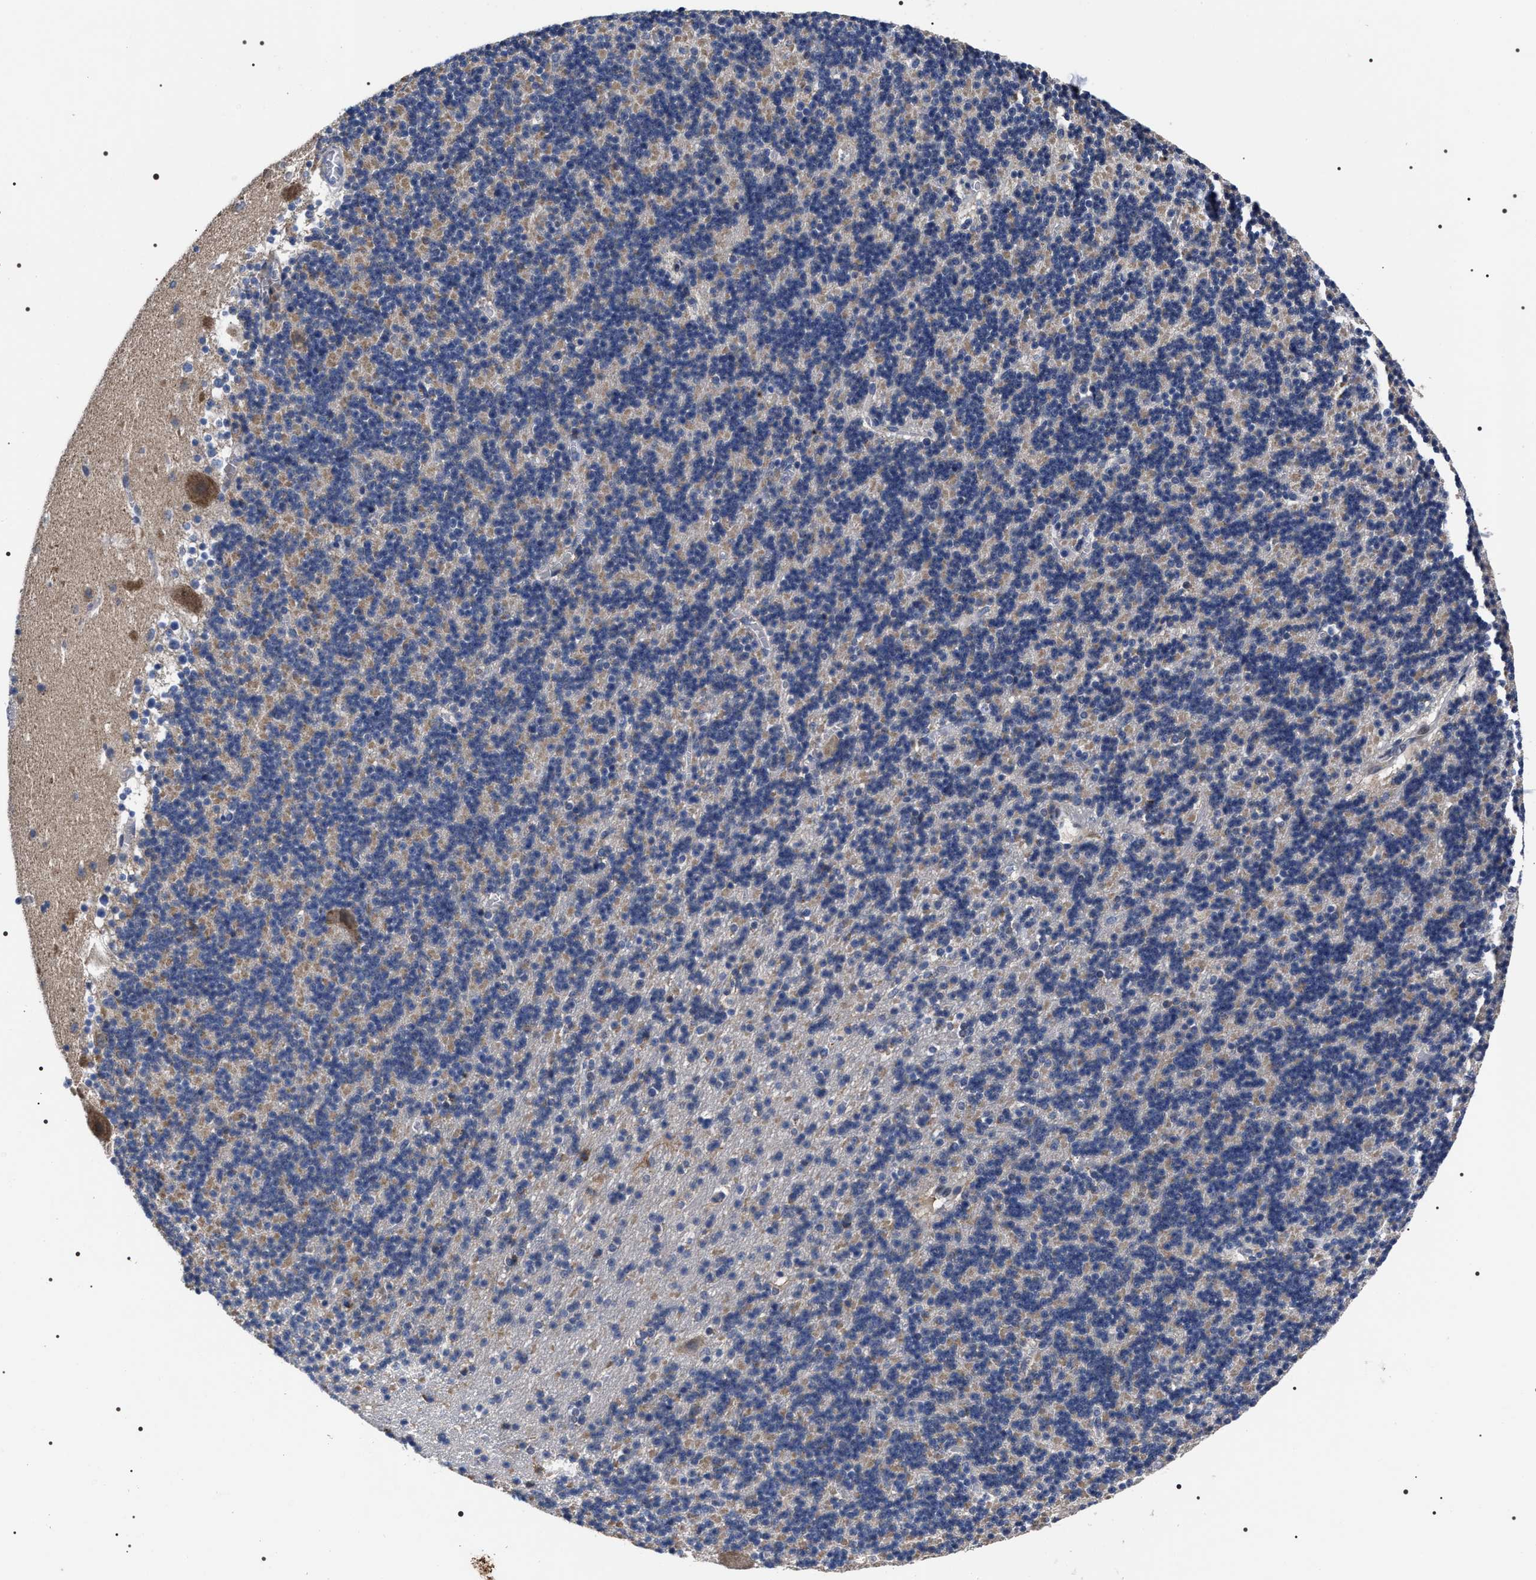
{"staining": {"intensity": "weak", "quantity": "25%-75%", "location": "cytoplasmic/membranous"}, "tissue": "cerebellum", "cell_type": "Cells in granular layer", "image_type": "normal", "snomed": [{"axis": "morphology", "description": "Normal tissue, NOS"}, {"axis": "topography", "description": "Cerebellum"}], "caption": "A brown stain labels weak cytoplasmic/membranous expression of a protein in cells in granular layer of benign human cerebellum. (IHC, brightfield microscopy, high magnification).", "gene": "MIS18A", "patient": {"sex": "male", "age": 45}}